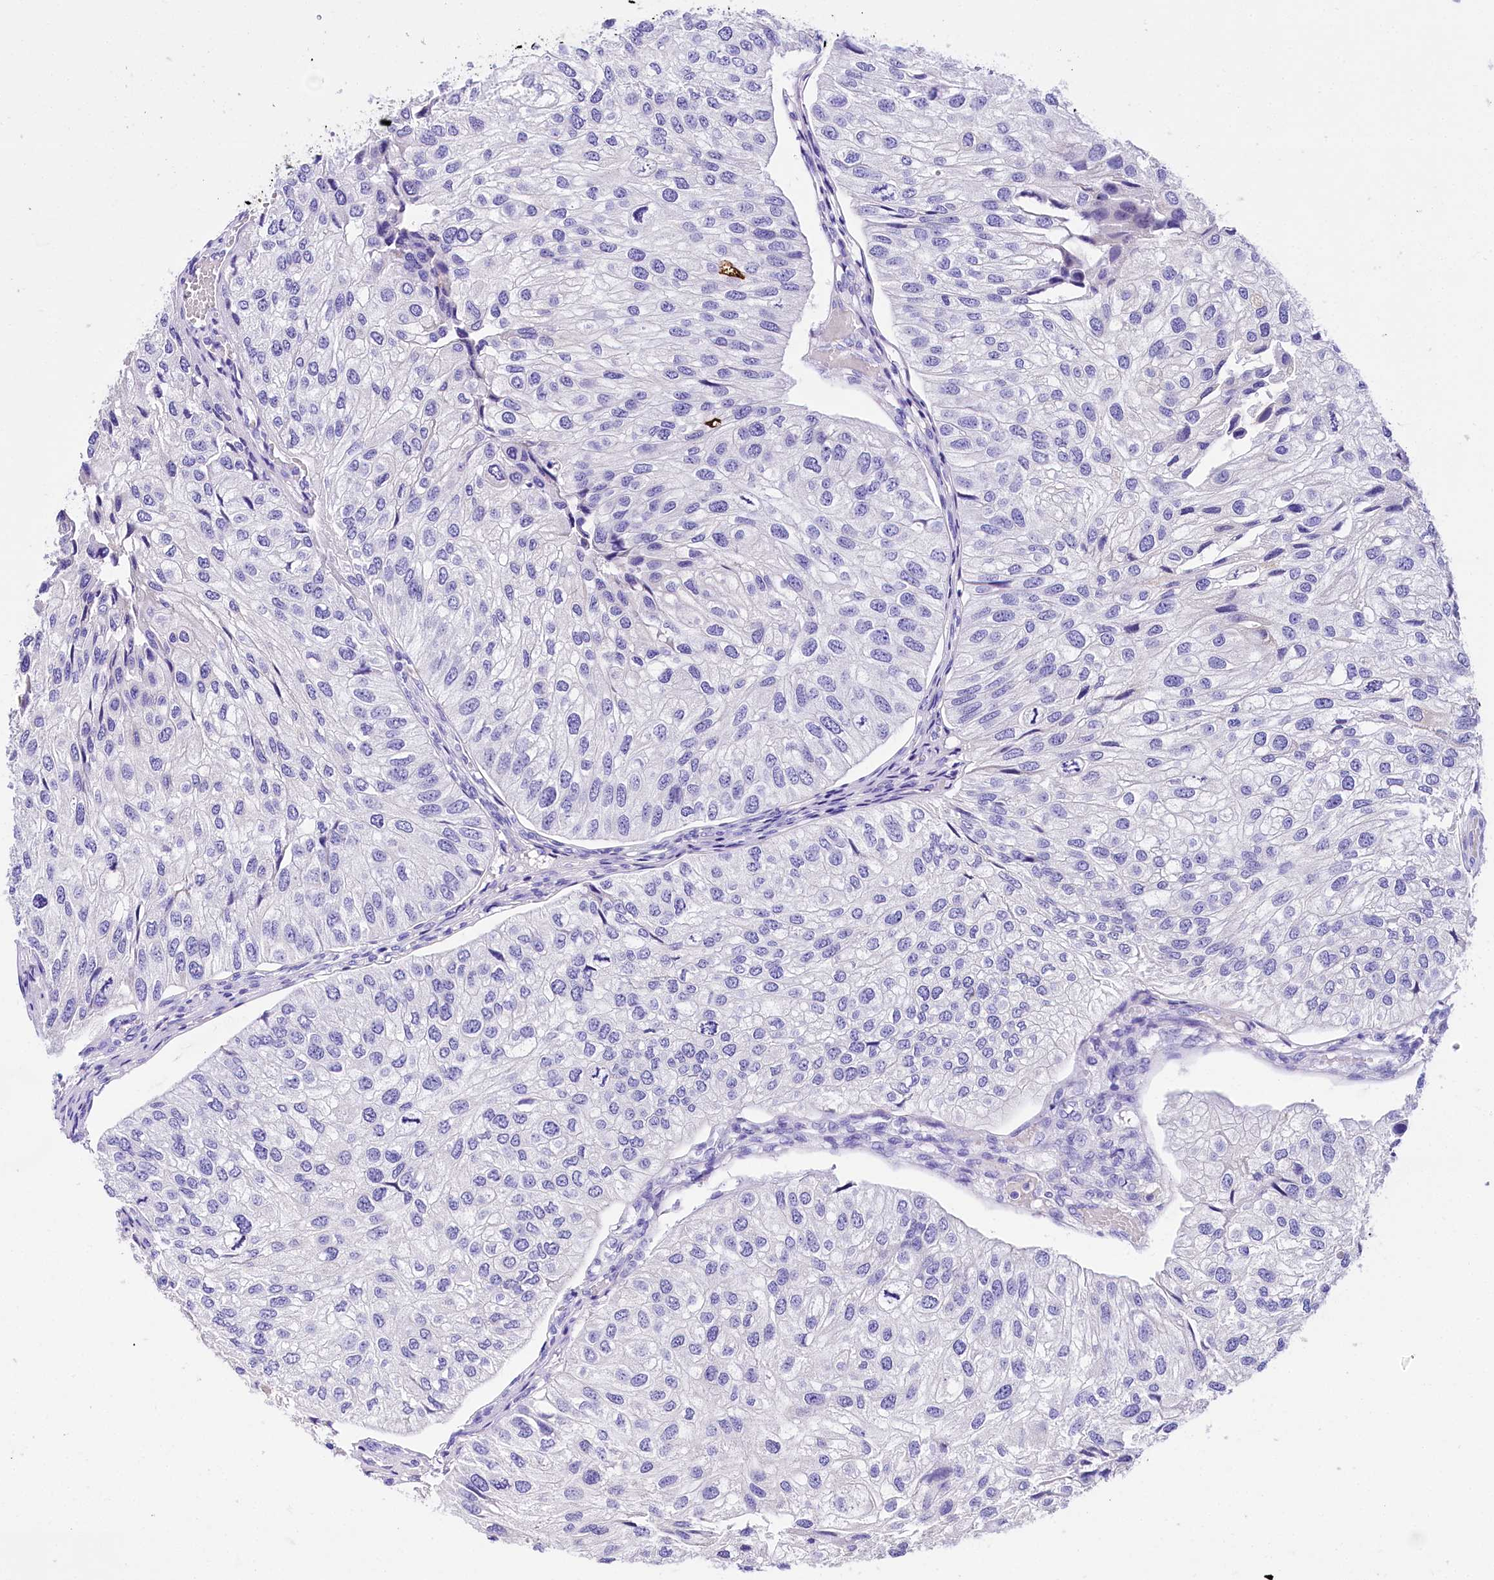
{"staining": {"intensity": "negative", "quantity": "none", "location": "none"}, "tissue": "urothelial cancer", "cell_type": "Tumor cells", "image_type": "cancer", "snomed": [{"axis": "morphology", "description": "Urothelial carcinoma, Low grade"}, {"axis": "topography", "description": "Urinary bladder"}], "caption": "Tumor cells show no significant staining in urothelial cancer.", "gene": "A2ML1", "patient": {"sex": "female", "age": 89}}